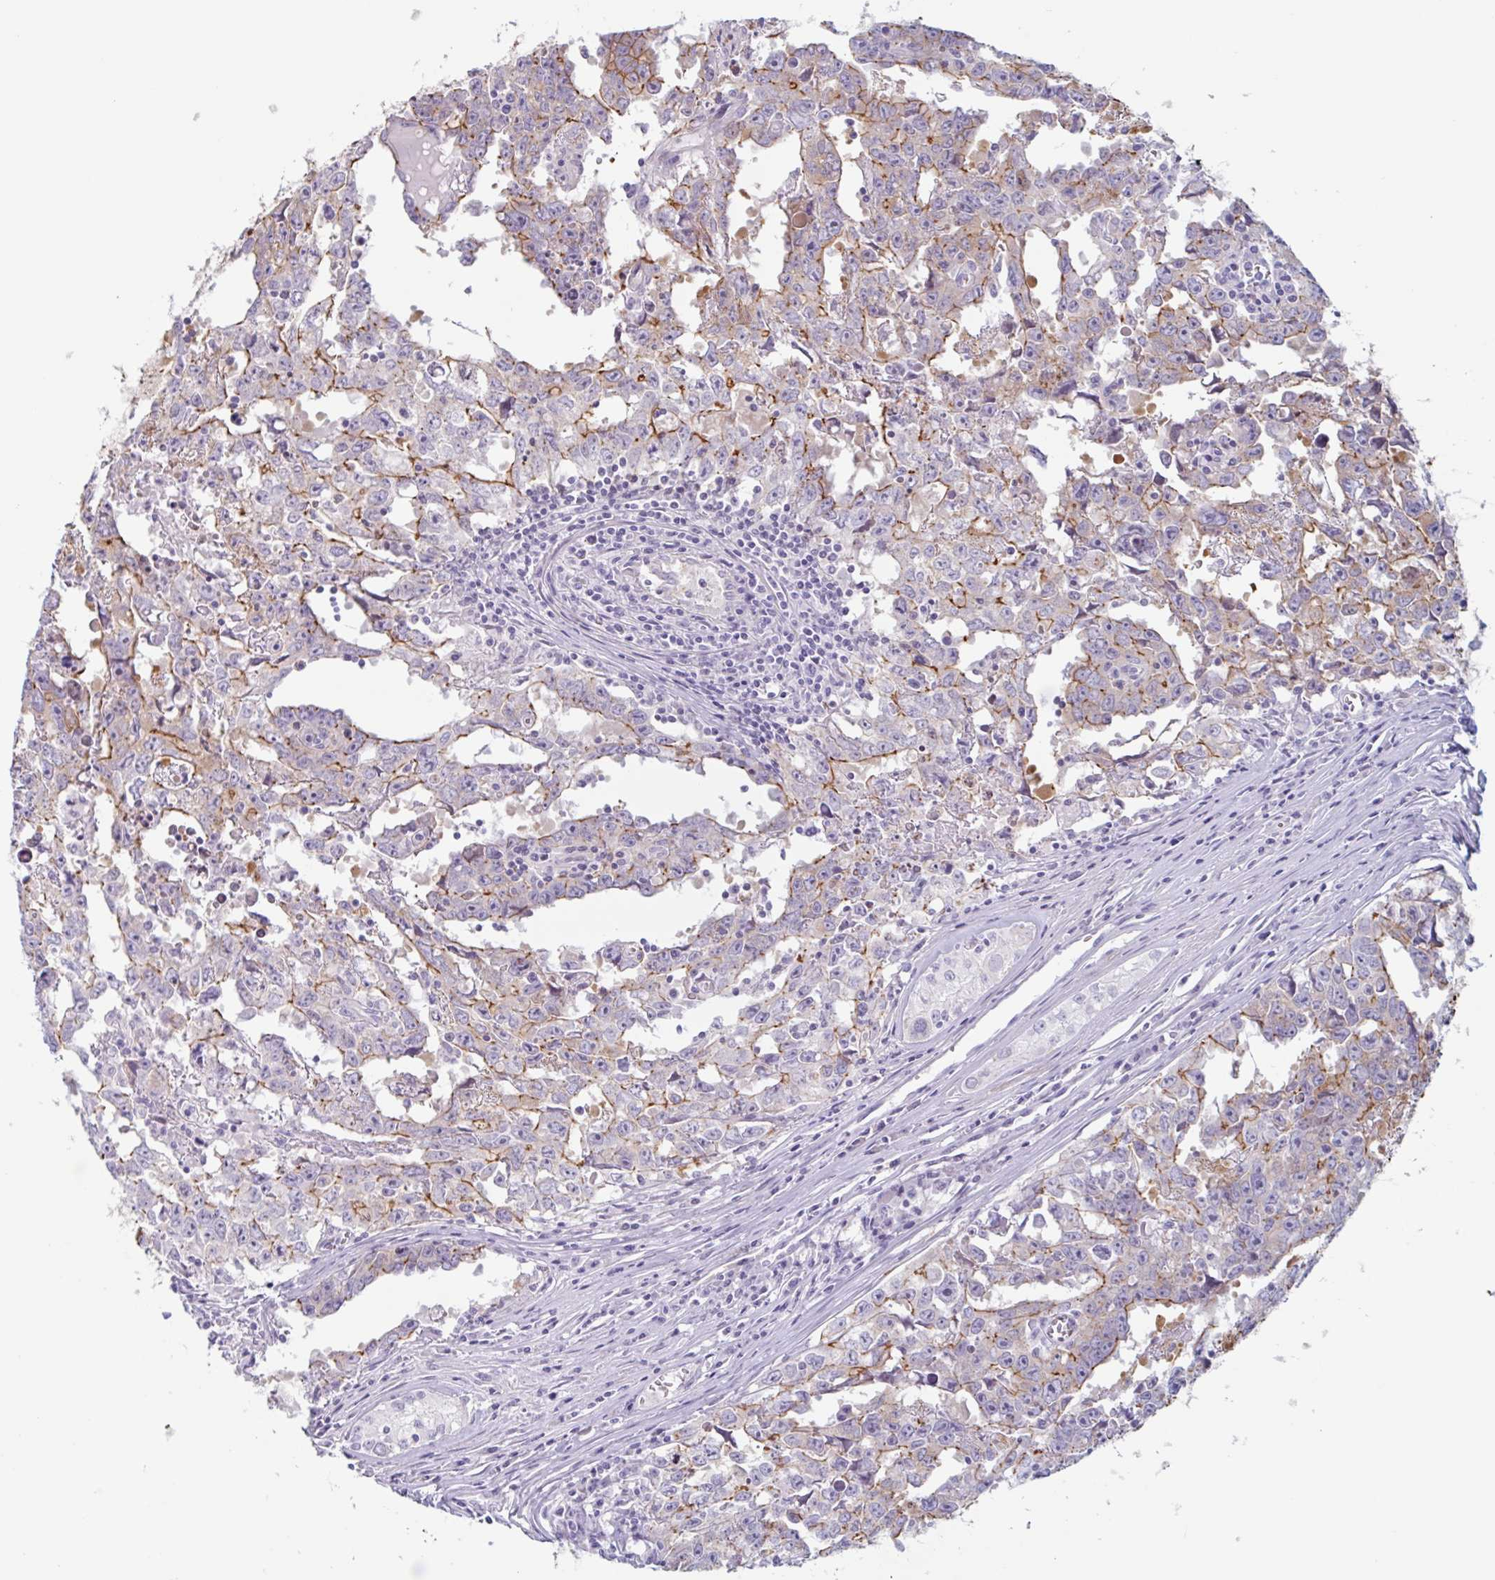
{"staining": {"intensity": "moderate", "quantity": "25%-75%", "location": "cytoplasmic/membranous"}, "tissue": "testis cancer", "cell_type": "Tumor cells", "image_type": "cancer", "snomed": [{"axis": "morphology", "description": "Carcinoma, Embryonal, NOS"}, {"axis": "topography", "description": "Testis"}], "caption": "Immunohistochemistry of testis cancer (embryonal carcinoma) shows medium levels of moderate cytoplasmic/membranous expression in about 25%-75% of tumor cells.", "gene": "MYH10", "patient": {"sex": "male", "age": 22}}